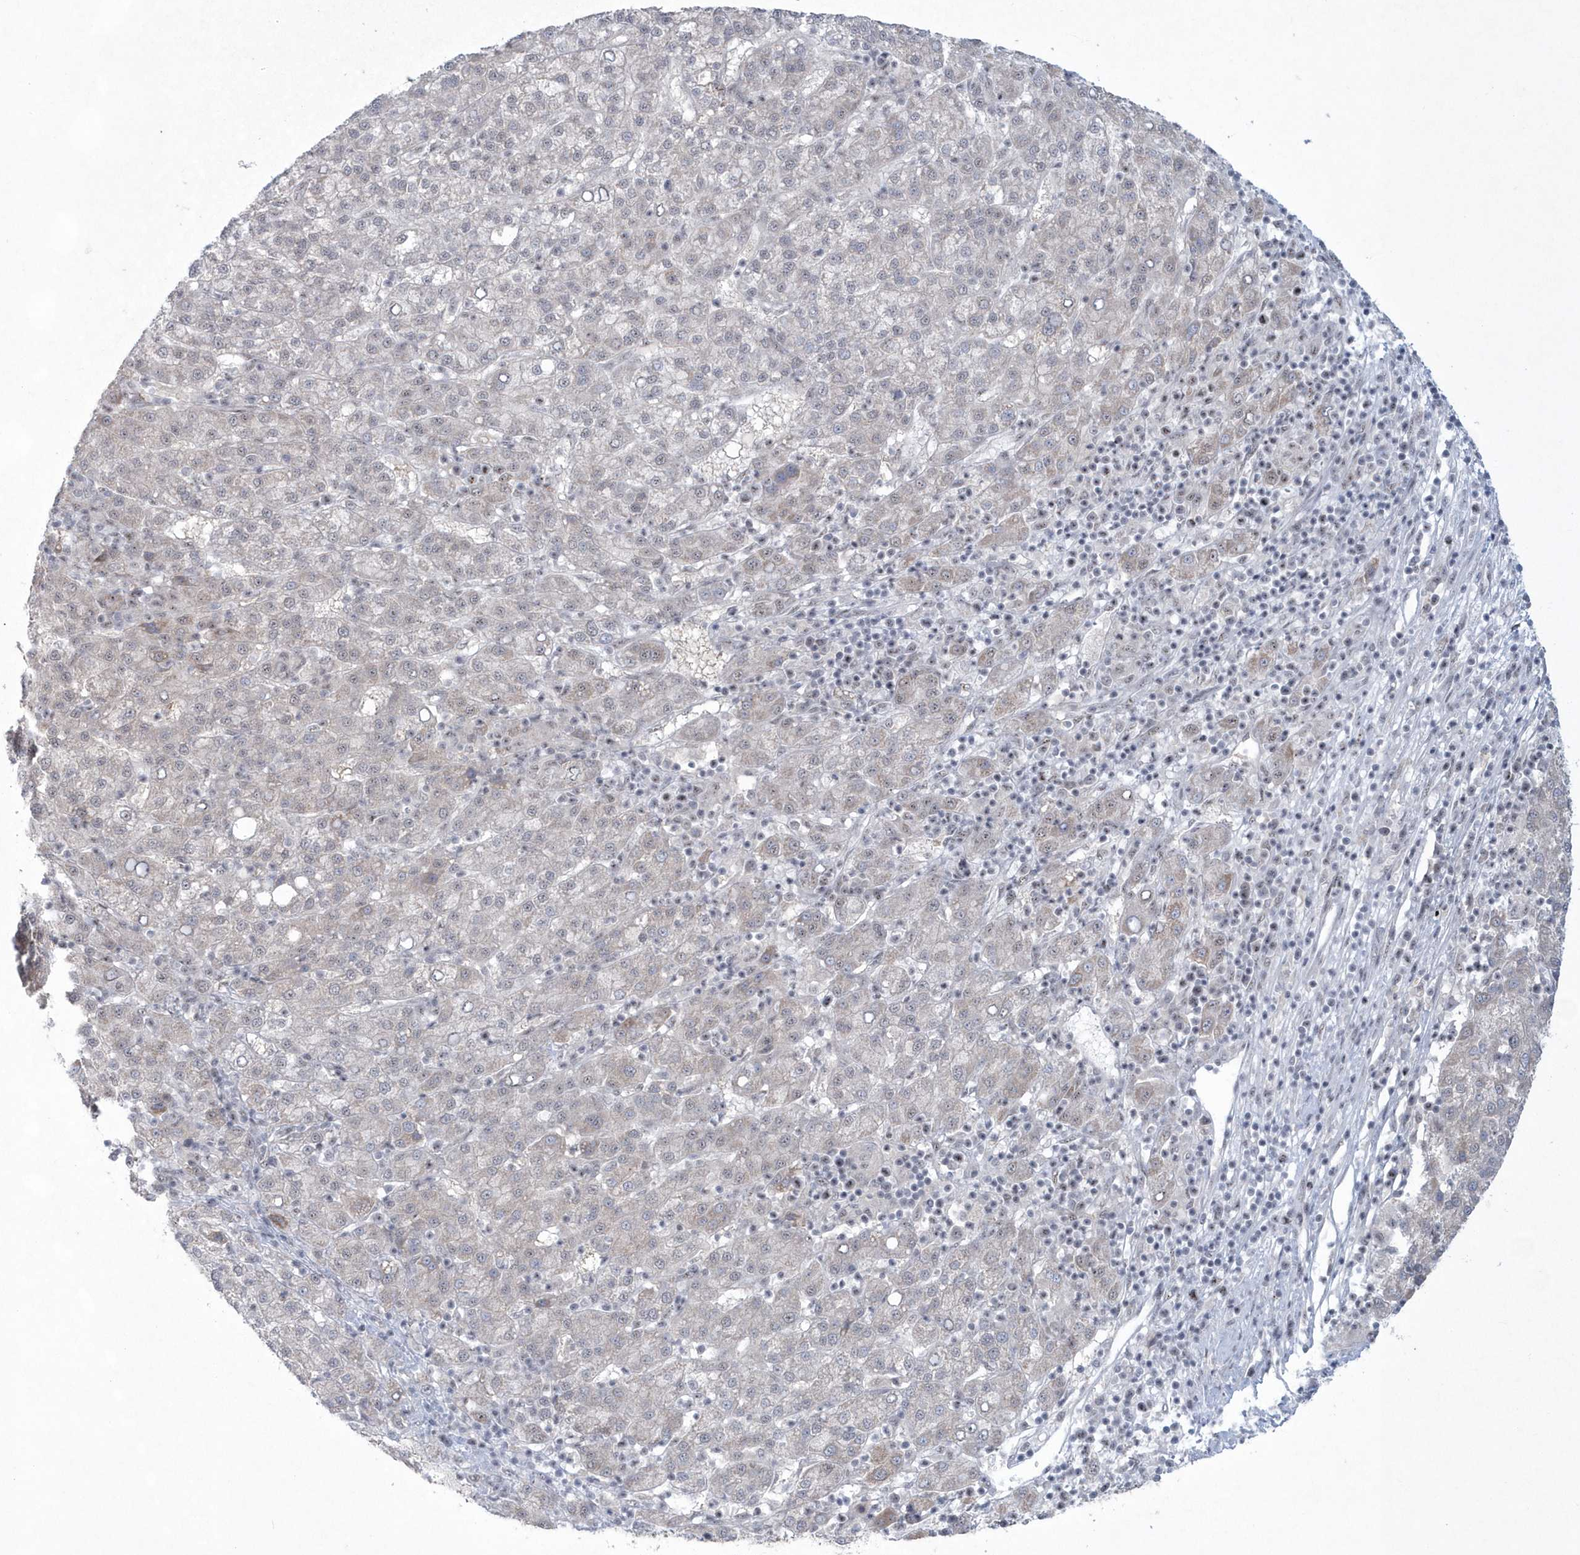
{"staining": {"intensity": "negative", "quantity": "none", "location": "none"}, "tissue": "liver cancer", "cell_type": "Tumor cells", "image_type": "cancer", "snomed": [{"axis": "morphology", "description": "Carcinoma, Hepatocellular, NOS"}, {"axis": "topography", "description": "Liver"}], "caption": "The micrograph shows no staining of tumor cells in hepatocellular carcinoma (liver).", "gene": "KDM6B", "patient": {"sex": "female", "age": 58}}